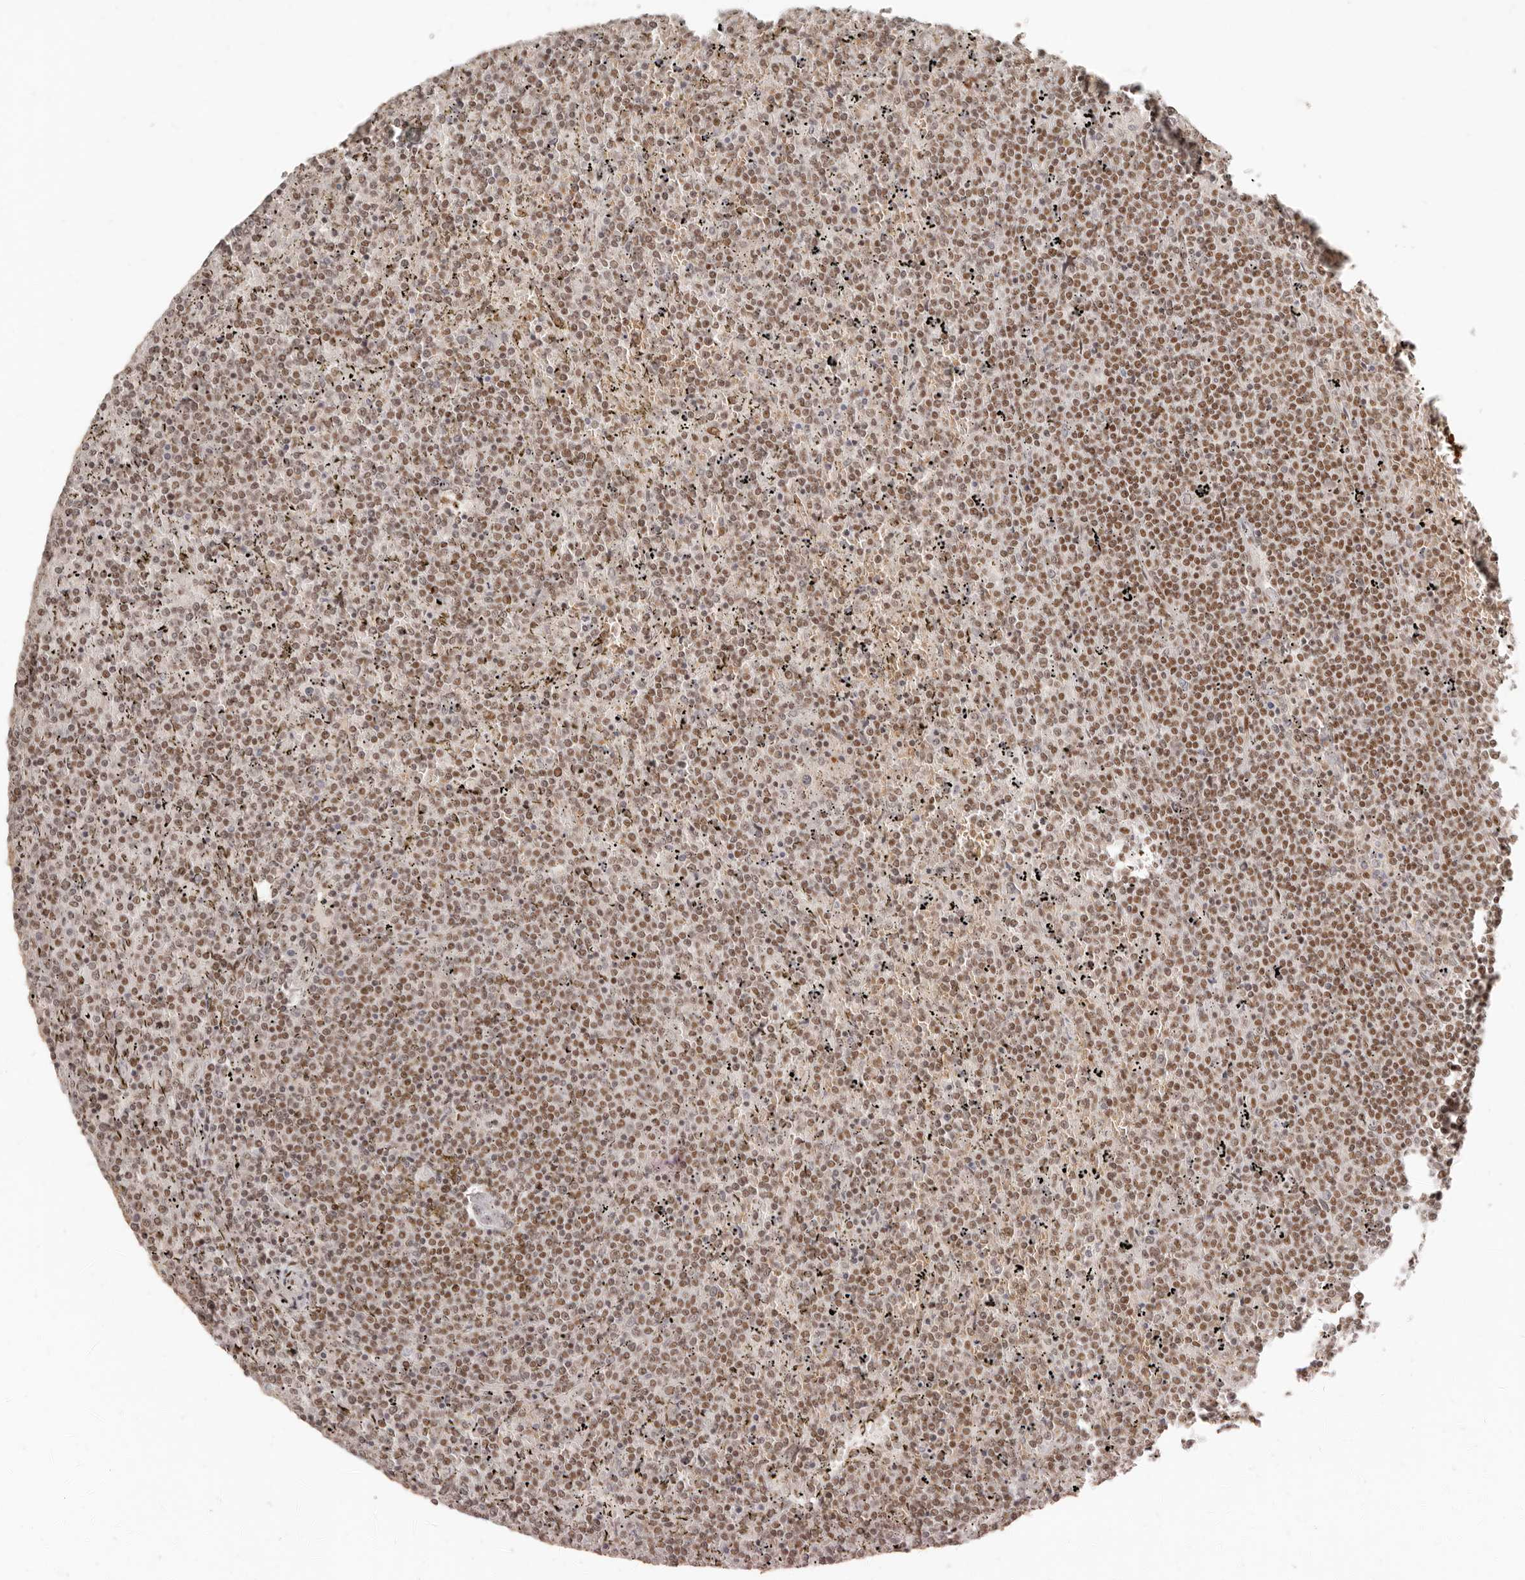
{"staining": {"intensity": "moderate", "quantity": ">75%", "location": "nuclear"}, "tissue": "lymphoma", "cell_type": "Tumor cells", "image_type": "cancer", "snomed": [{"axis": "morphology", "description": "Malignant lymphoma, non-Hodgkin's type, Low grade"}, {"axis": "topography", "description": "Spleen"}], "caption": "Immunohistochemistry (DAB (3,3'-diaminobenzidine)) staining of human malignant lymphoma, non-Hodgkin's type (low-grade) demonstrates moderate nuclear protein positivity in about >75% of tumor cells.", "gene": "GABPA", "patient": {"sex": "female", "age": 19}}